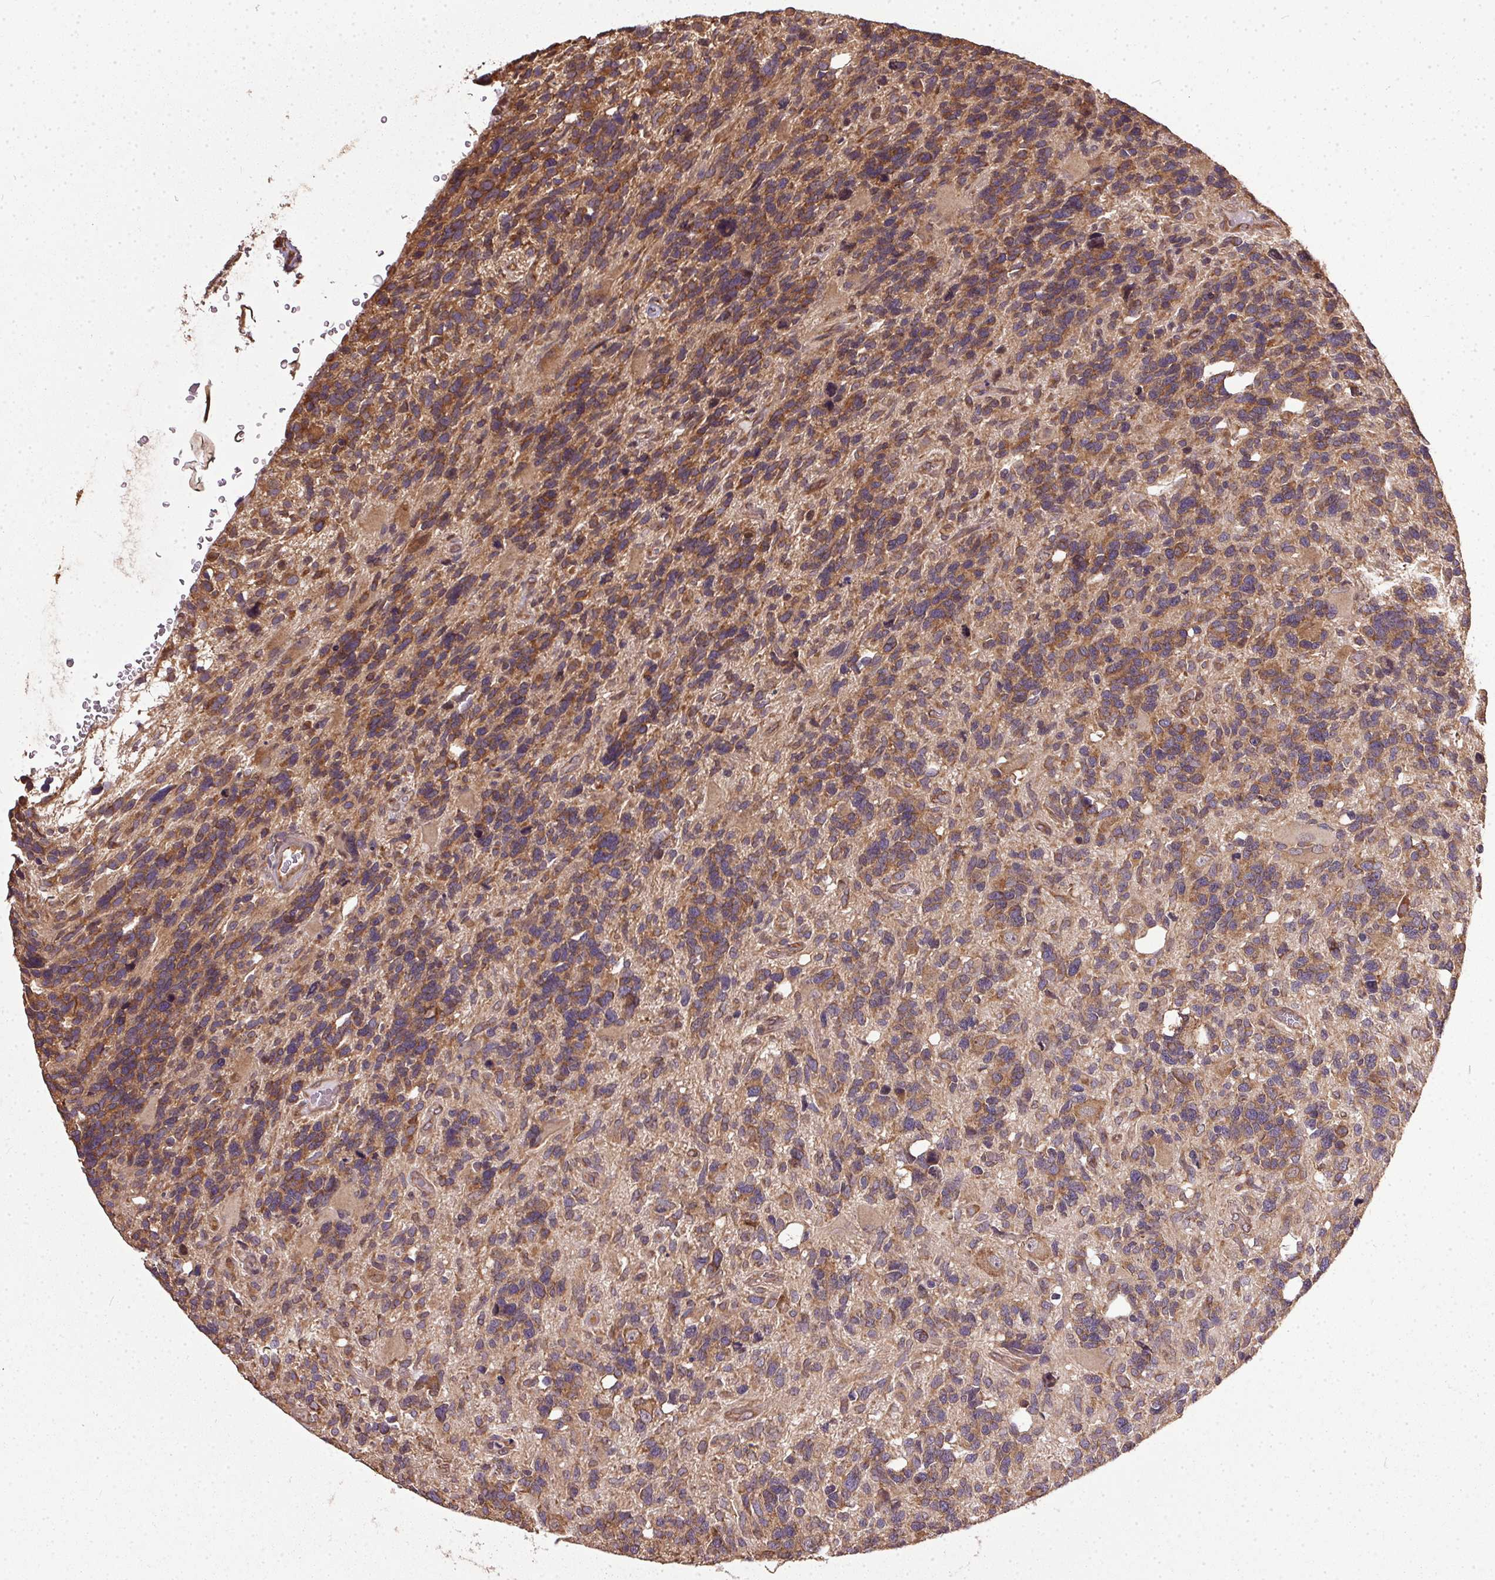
{"staining": {"intensity": "moderate", "quantity": ">75%", "location": "cytoplasmic/membranous"}, "tissue": "glioma", "cell_type": "Tumor cells", "image_type": "cancer", "snomed": [{"axis": "morphology", "description": "Glioma, malignant, High grade"}, {"axis": "topography", "description": "Brain"}], "caption": "Immunohistochemistry image of neoplastic tissue: human glioma stained using IHC exhibits medium levels of moderate protein expression localized specifically in the cytoplasmic/membranous of tumor cells, appearing as a cytoplasmic/membranous brown color.", "gene": "EIF2S1", "patient": {"sex": "male", "age": 49}}